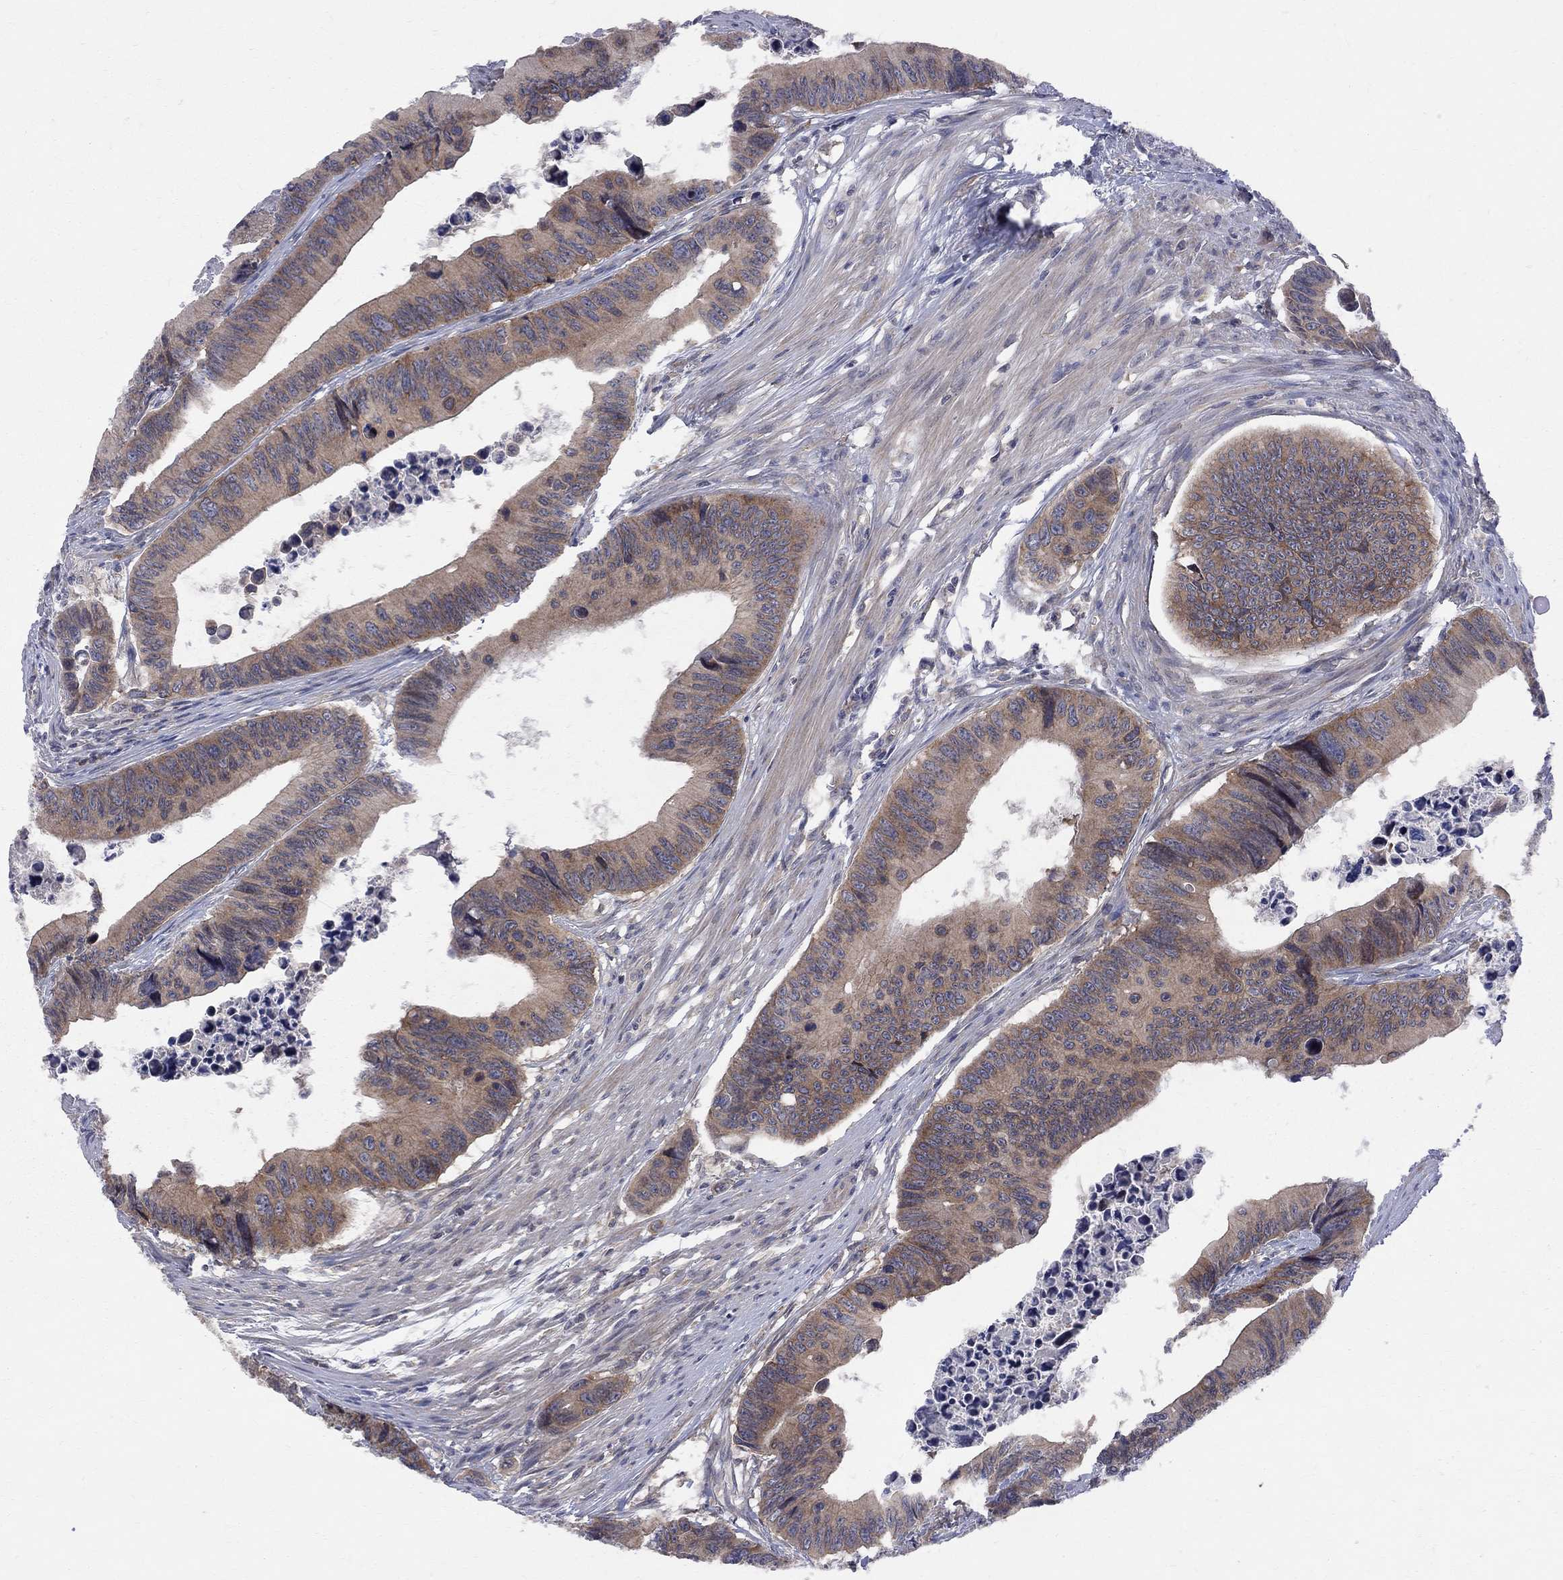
{"staining": {"intensity": "moderate", "quantity": ">75%", "location": "cytoplasmic/membranous"}, "tissue": "colorectal cancer", "cell_type": "Tumor cells", "image_type": "cancer", "snomed": [{"axis": "morphology", "description": "Adenocarcinoma, NOS"}, {"axis": "topography", "description": "Colon"}], "caption": "High-magnification brightfield microscopy of colorectal cancer (adenocarcinoma) stained with DAB (brown) and counterstained with hematoxylin (blue). tumor cells exhibit moderate cytoplasmic/membranous expression is seen in about>75% of cells. The staining was performed using DAB (3,3'-diaminobenzidine) to visualize the protein expression in brown, while the nuclei were stained in blue with hematoxylin (Magnification: 20x).", "gene": "CNOT11", "patient": {"sex": "female", "age": 87}}